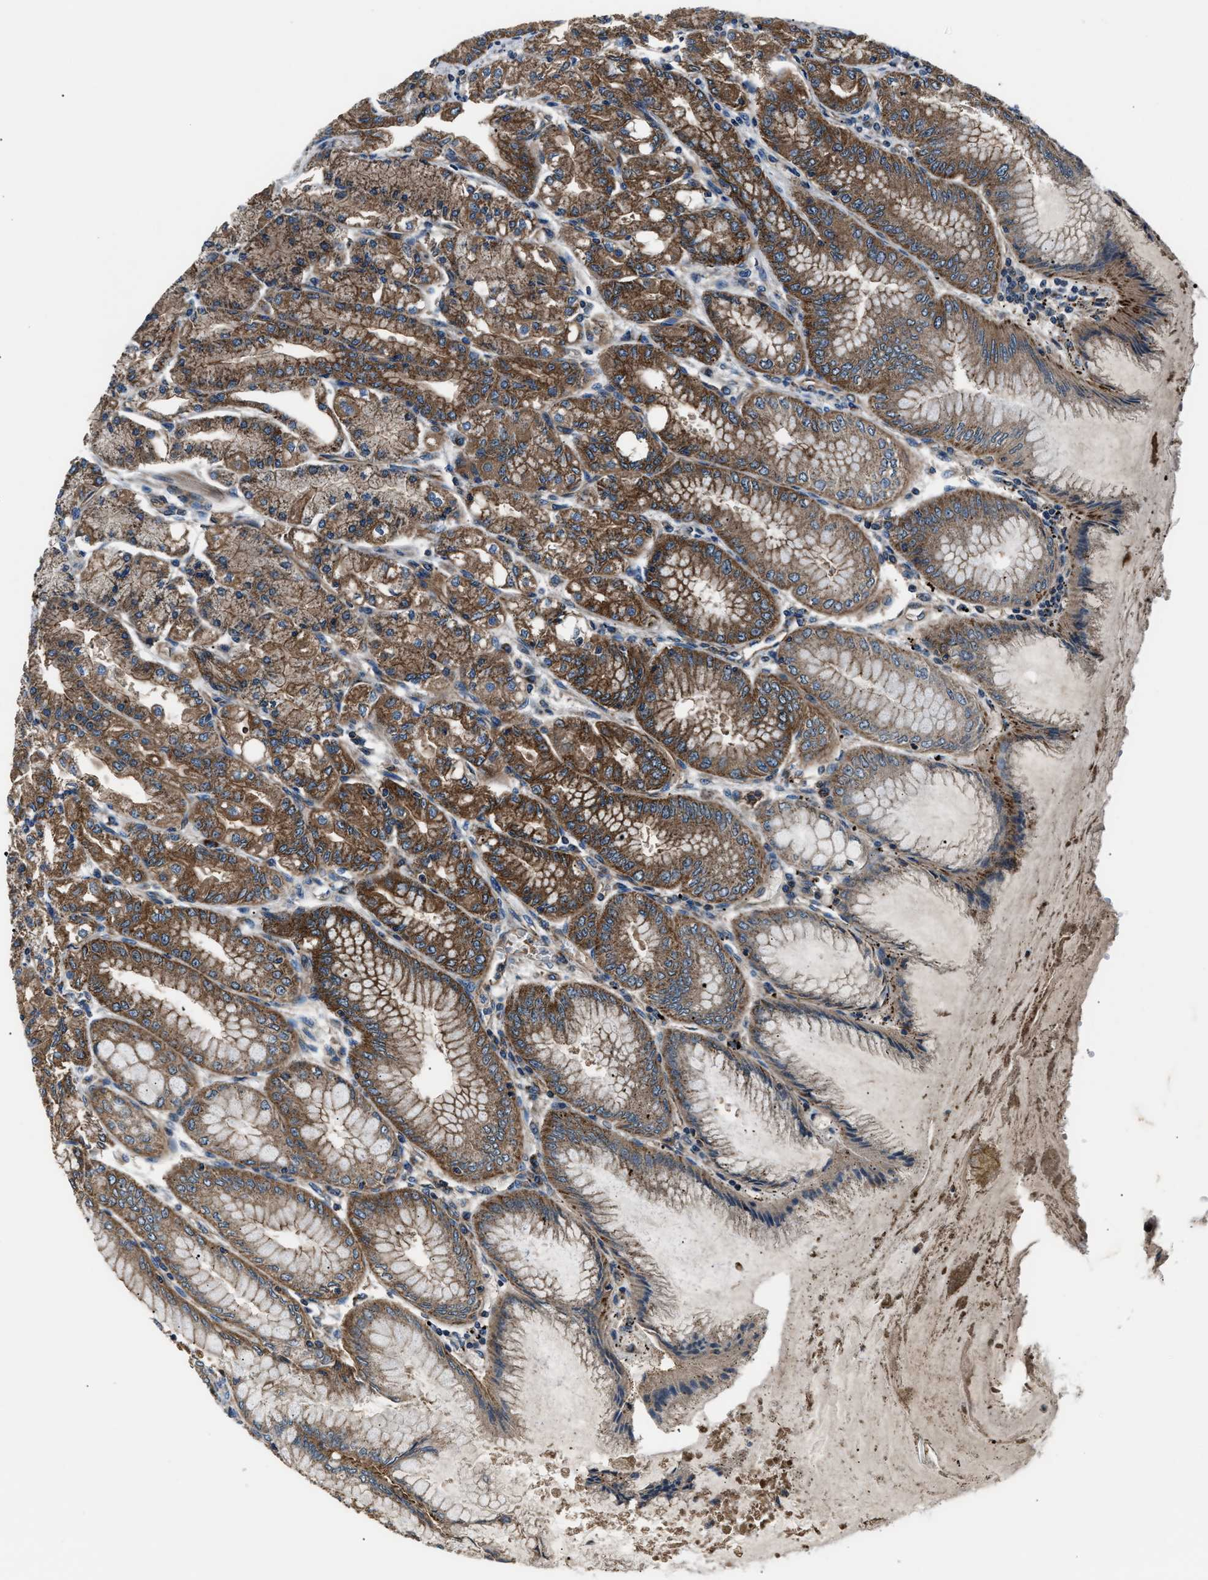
{"staining": {"intensity": "strong", "quantity": ">75%", "location": "cytoplasmic/membranous"}, "tissue": "stomach", "cell_type": "Glandular cells", "image_type": "normal", "snomed": [{"axis": "morphology", "description": "Normal tissue, NOS"}, {"axis": "topography", "description": "Stomach, lower"}], "caption": "Stomach stained with DAB (3,3'-diaminobenzidine) immunohistochemistry (IHC) exhibits high levels of strong cytoplasmic/membranous expression in about >75% of glandular cells.", "gene": "ENSG00000281039", "patient": {"sex": "male", "age": 71}}